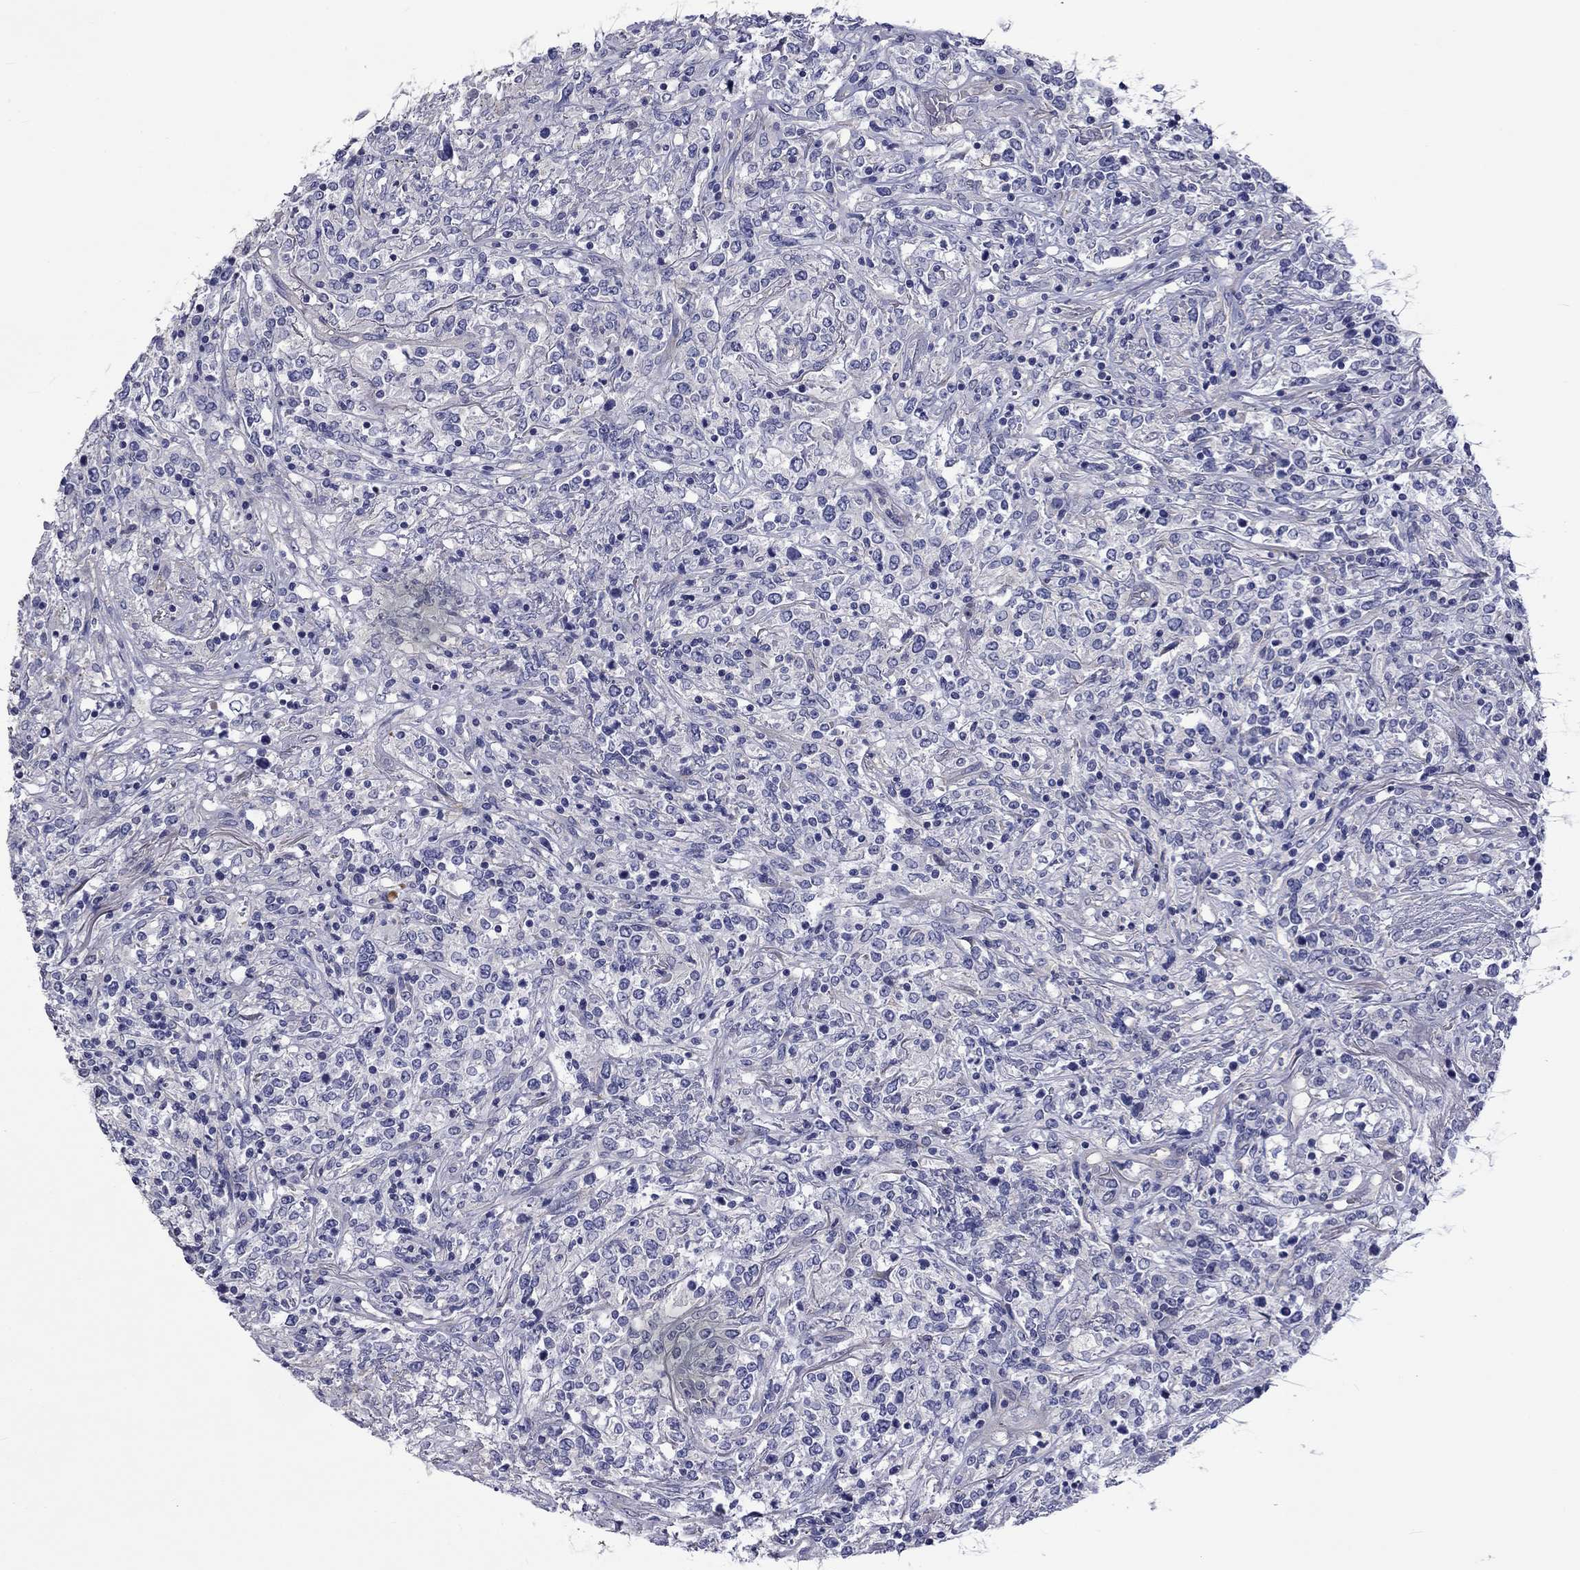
{"staining": {"intensity": "negative", "quantity": "none", "location": "none"}, "tissue": "lymphoma", "cell_type": "Tumor cells", "image_type": "cancer", "snomed": [{"axis": "morphology", "description": "Malignant lymphoma, non-Hodgkin's type, High grade"}, {"axis": "topography", "description": "Lung"}], "caption": "Tumor cells are negative for brown protein staining in lymphoma.", "gene": "CNDP1", "patient": {"sex": "male", "age": 79}}